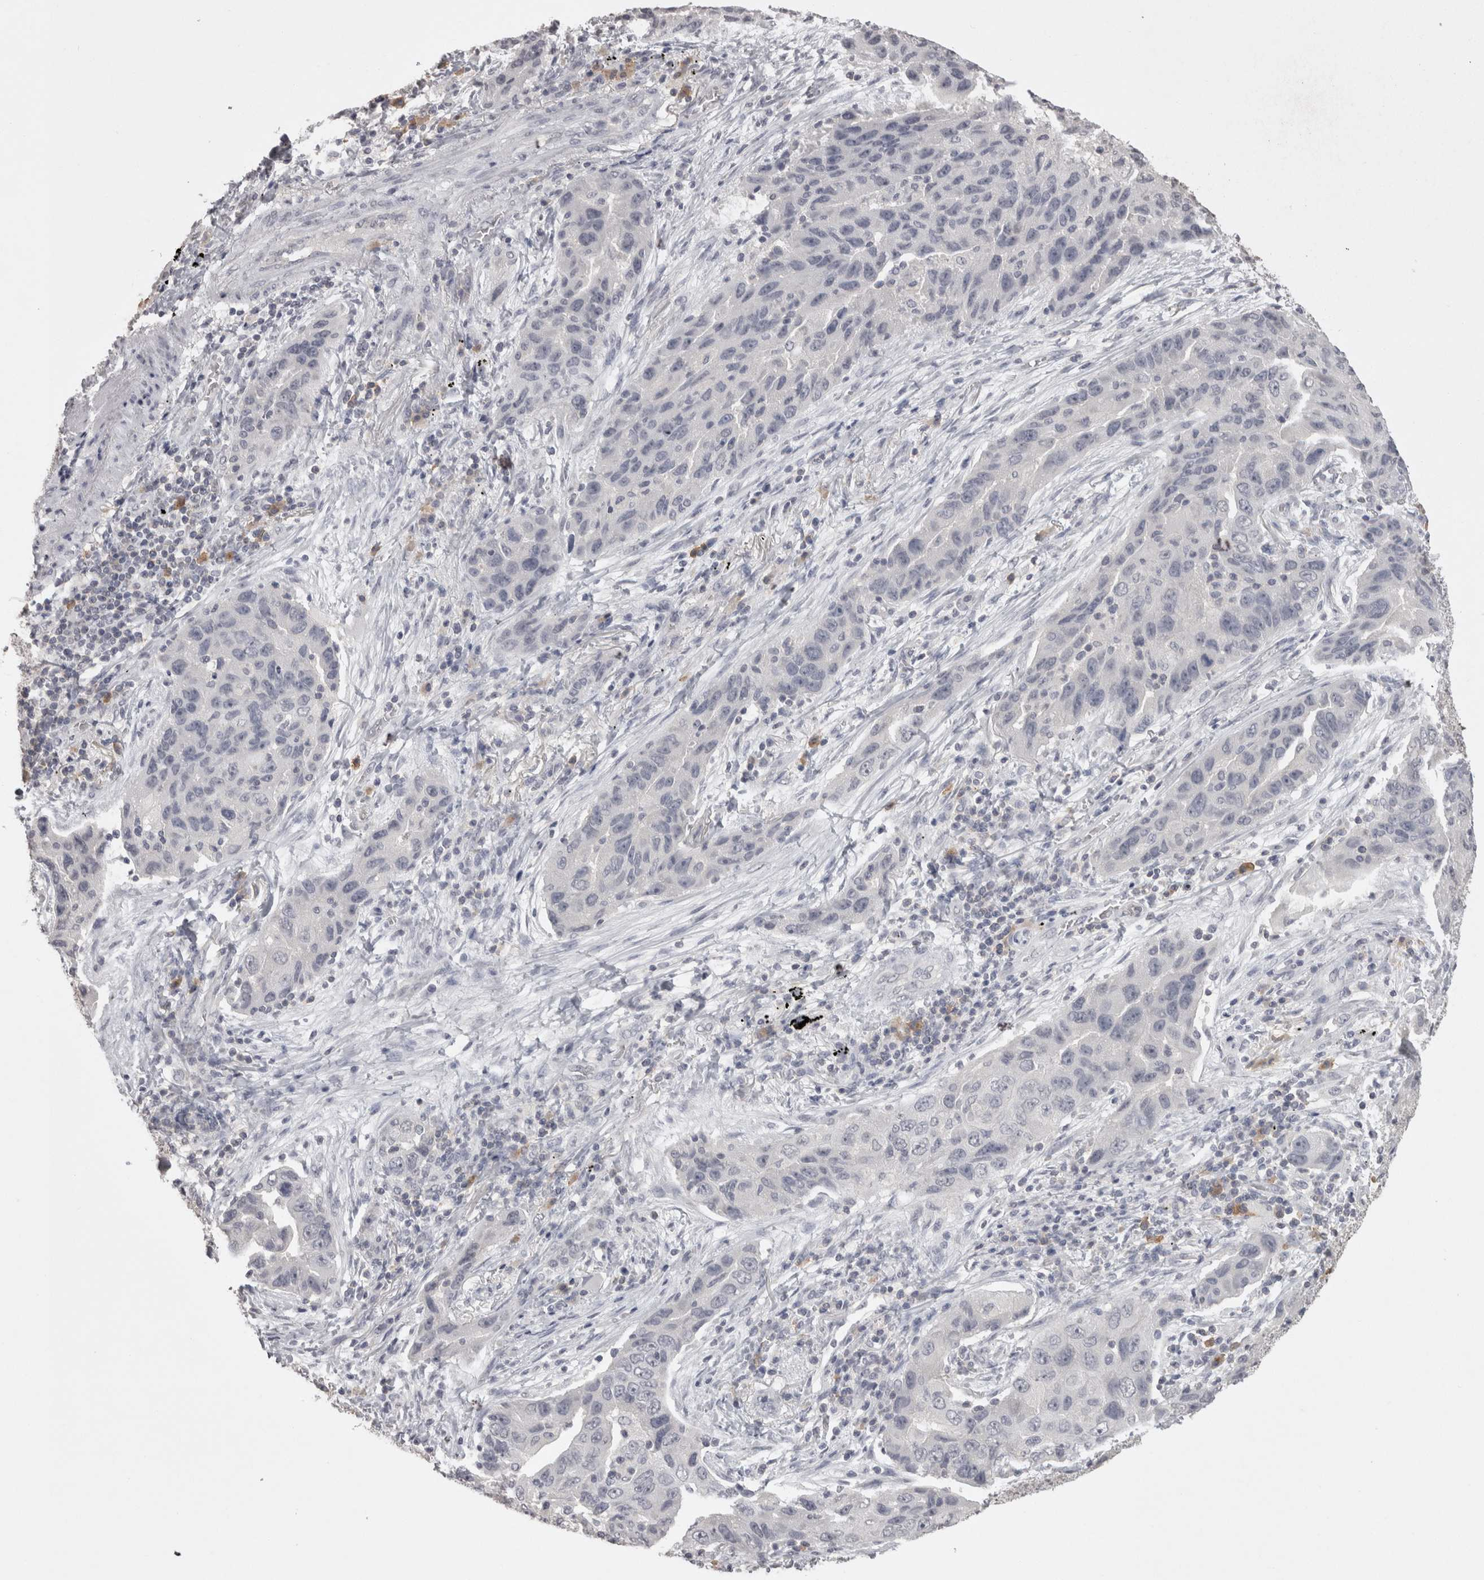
{"staining": {"intensity": "negative", "quantity": "none", "location": "none"}, "tissue": "lung cancer", "cell_type": "Tumor cells", "image_type": "cancer", "snomed": [{"axis": "morphology", "description": "Adenocarcinoma, NOS"}, {"axis": "topography", "description": "Lung"}], "caption": "This is an IHC photomicrograph of lung adenocarcinoma. There is no expression in tumor cells.", "gene": "LAX1", "patient": {"sex": "female", "age": 65}}